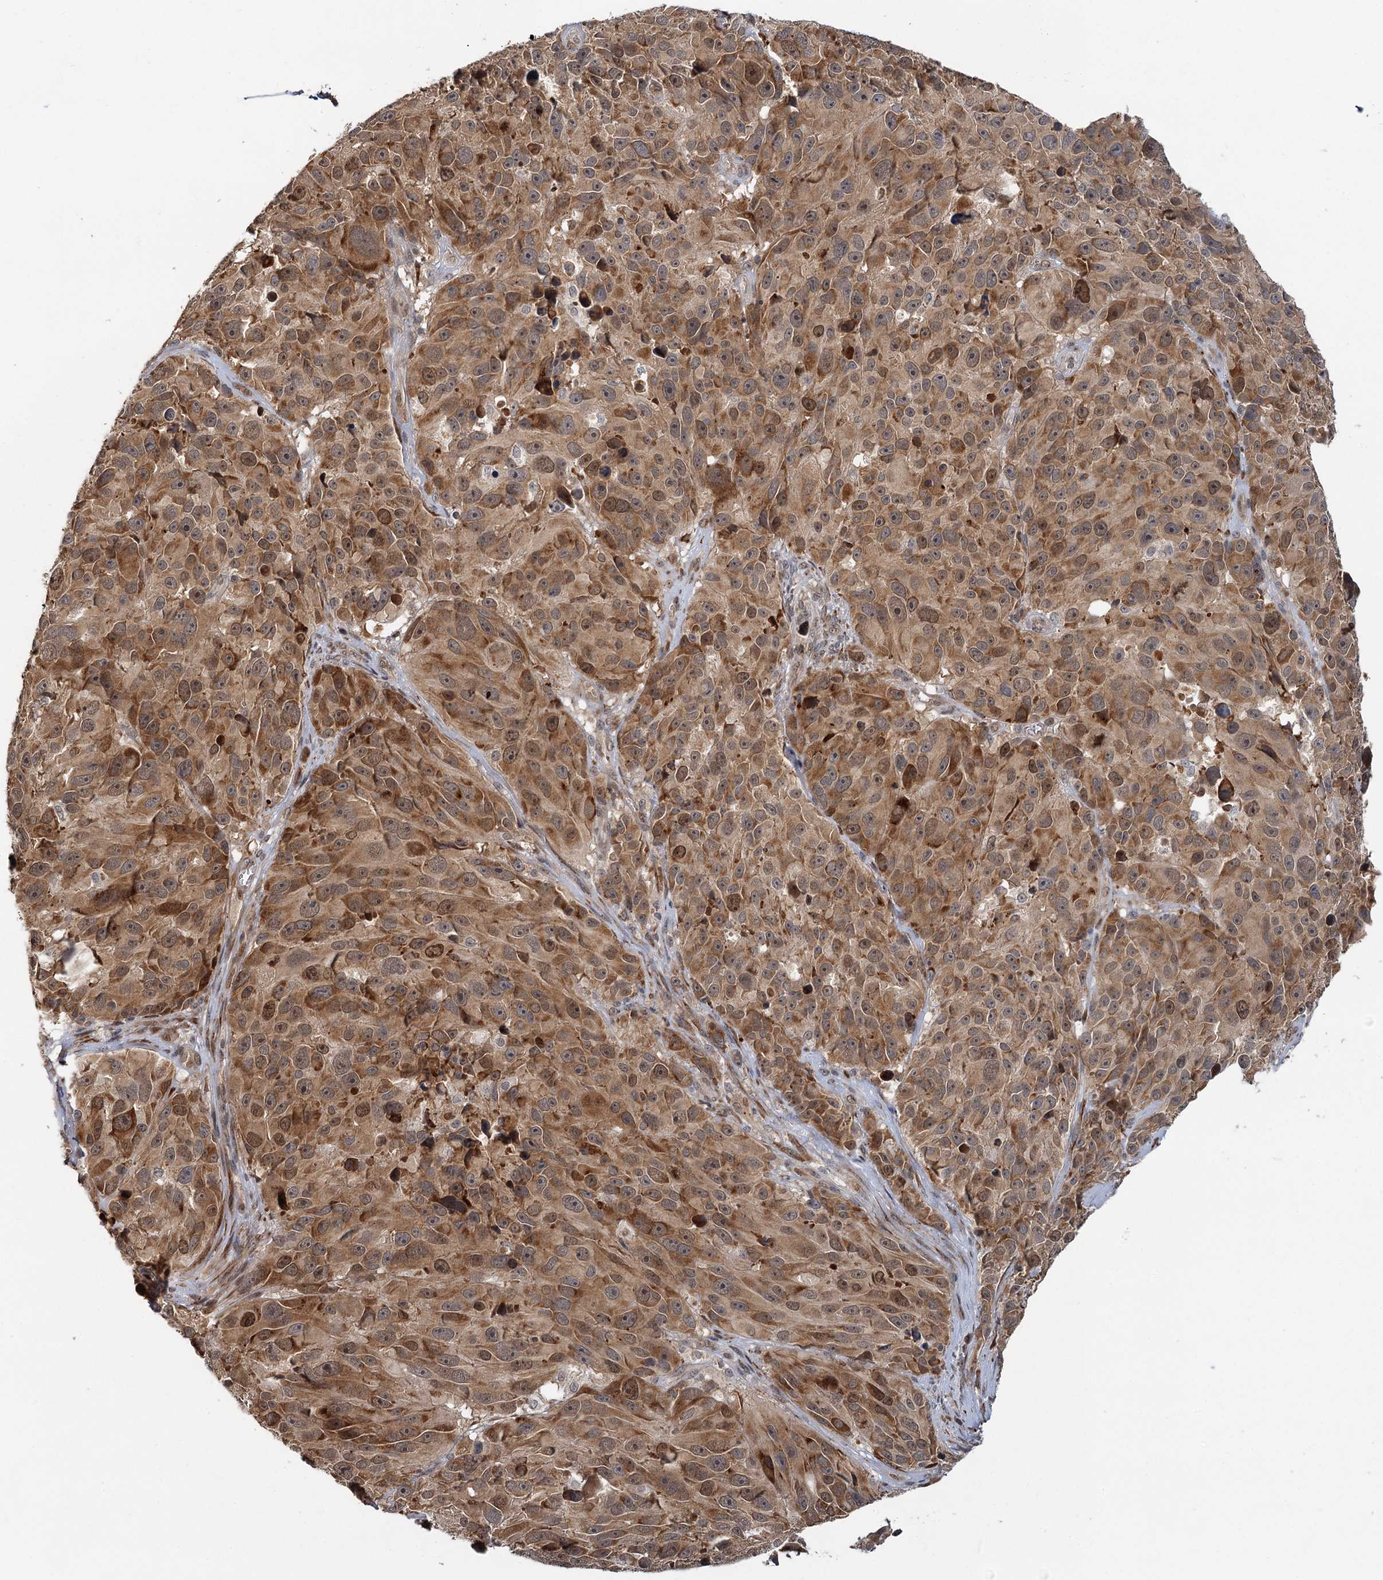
{"staining": {"intensity": "moderate", "quantity": ">75%", "location": "cytoplasmic/membranous"}, "tissue": "melanoma", "cell_type": "Tumor cells", "image_type": "cancer", "snomed": [{"axis": "morphology", "description": "Malignant melanoma, NOS"}, {"axis": "topography", "description": "Skin"}], "caption": "Human melanoma stained with a brown dye exhibits moderate cytoplasmic/membranous positive expression in approximately >75% of tumor cells.", "gene": "APBA2", "patient": {"sex": "male", "age": 84}}